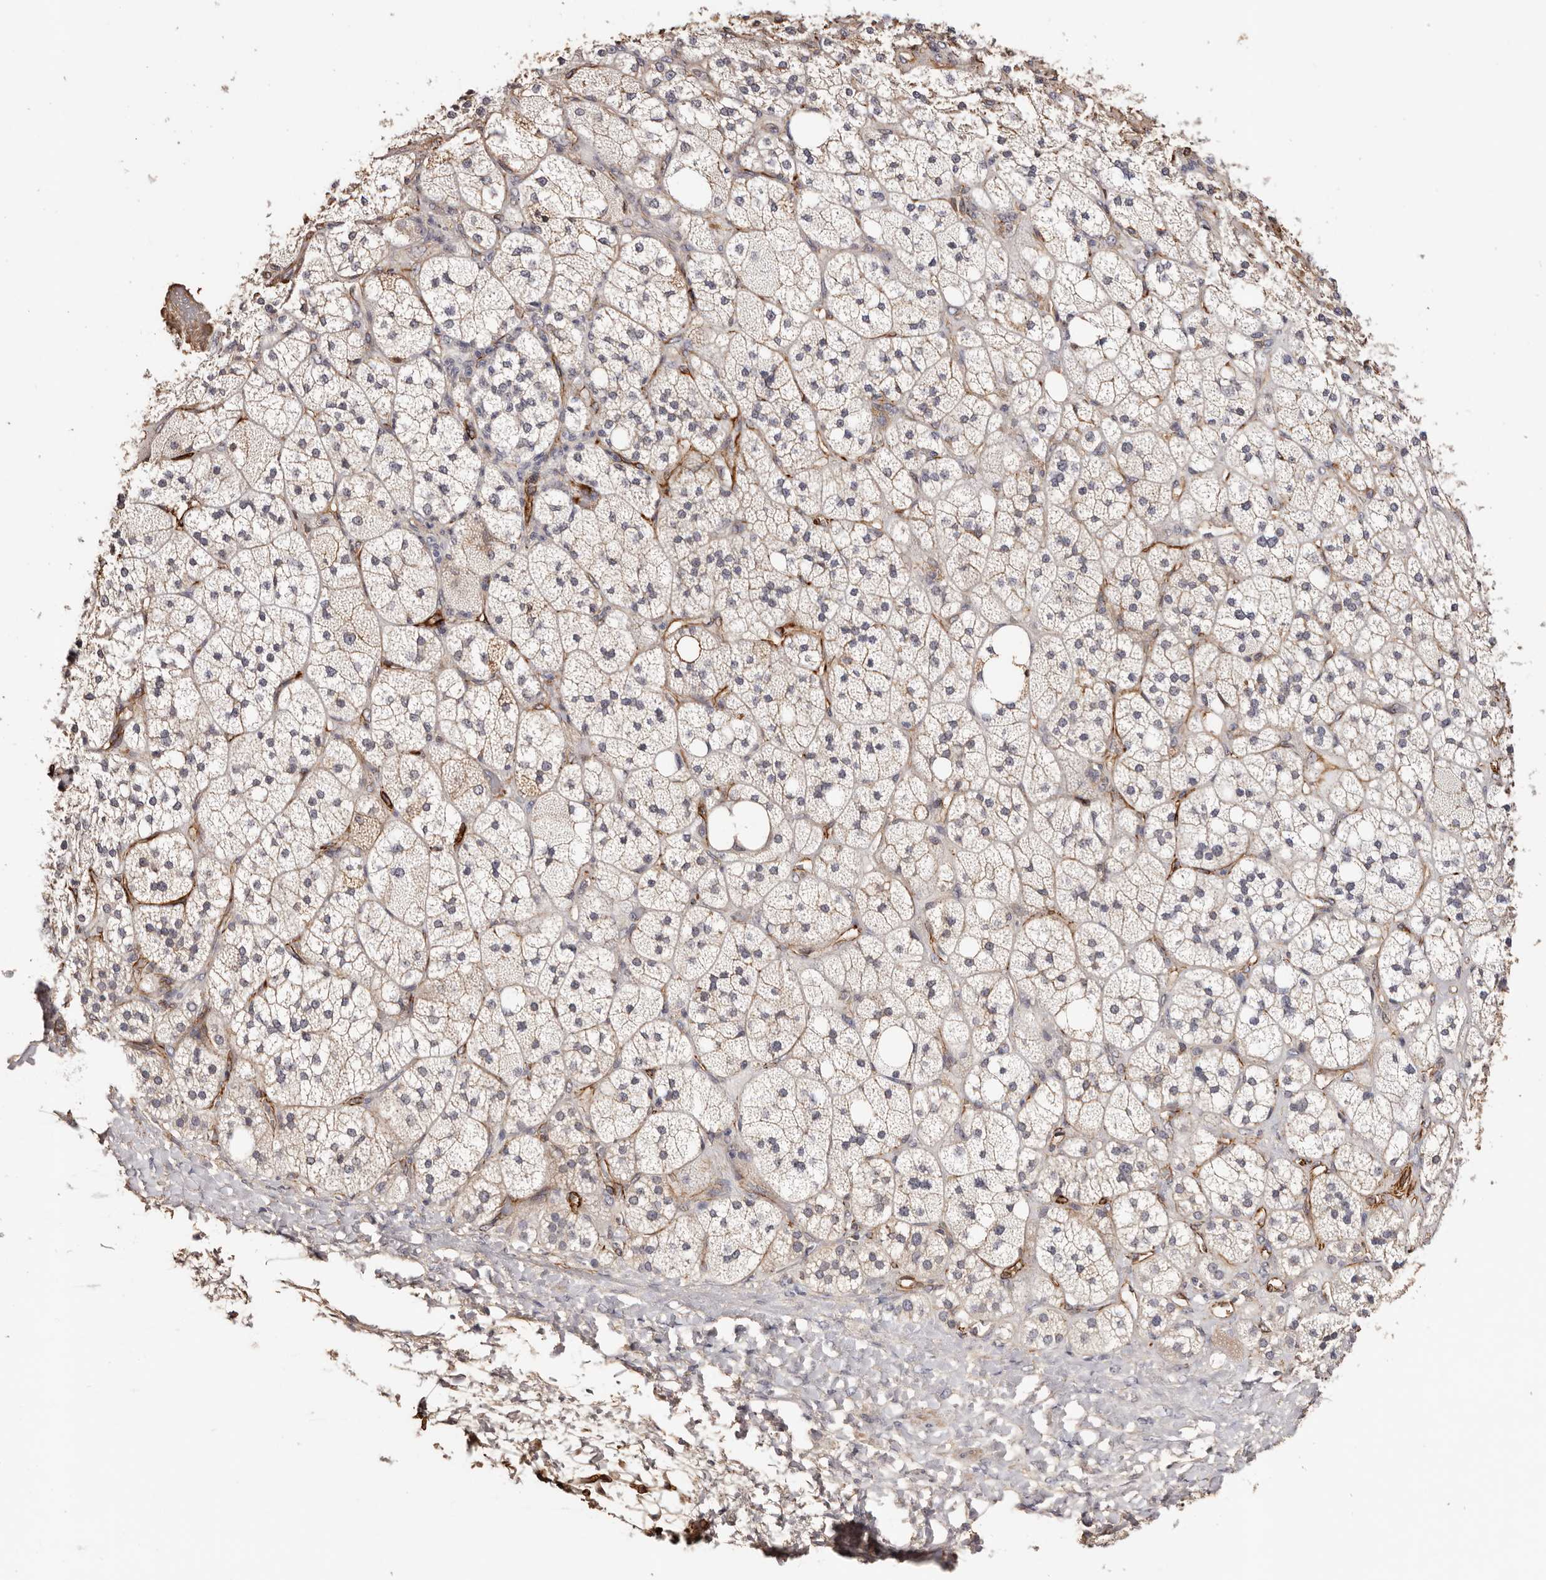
{"staining": {"intensity": "weak", "quantity": "<25%", "location": "cytoplasmic/membranous"}, "tissue": "adrenal gland", "cell_type": "Glandular cells", "image_type": "normal", "snomed": [{"axis": "morphology", "description": "Normal tissue, NOS"}, {"axis": "topography", "description": "Adrenal gland"}], "caption": "Protein analysis of unremarkable adrenal gland reveals no significant positivity in glandular cells.", "gene": "ZNF557", "patient": {"sex": "male", "age": 61}}